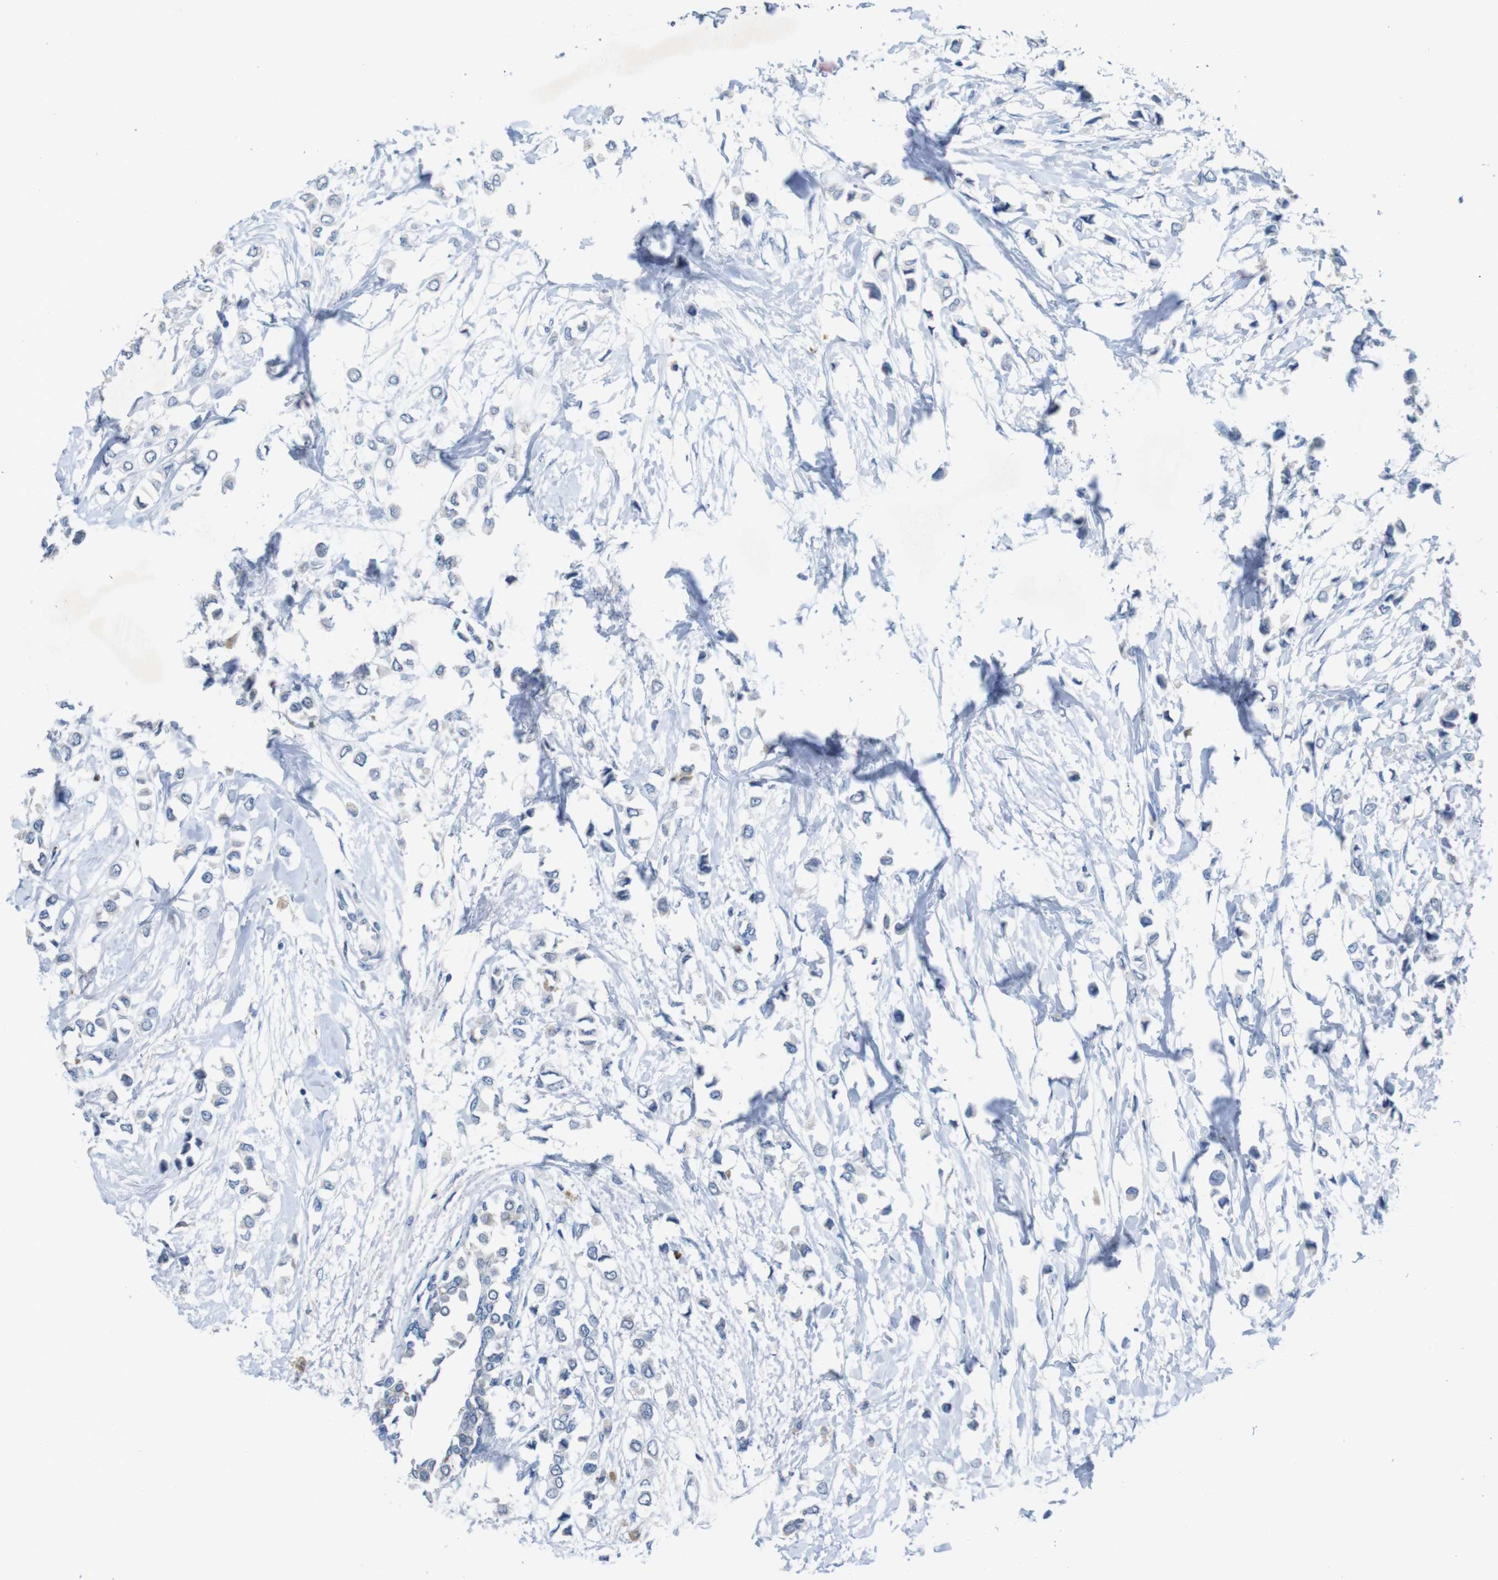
{"staining": {"intensity": "negative", "quantity": "none", "location": "none"}, "tissue": "breast cancer", "cell_type": "Tumor cells", "image_type": "cancer", "snomed": [{"axis": "morphology", "description": "Lobular carcinoma"}, {"axis": "topography", "description": "Breast"}], "caption": "Tumor cells show no significant protein staining in breast cancer.", "gene": "SLC2A8", "patient": {"sex": "female", "age": 51}}